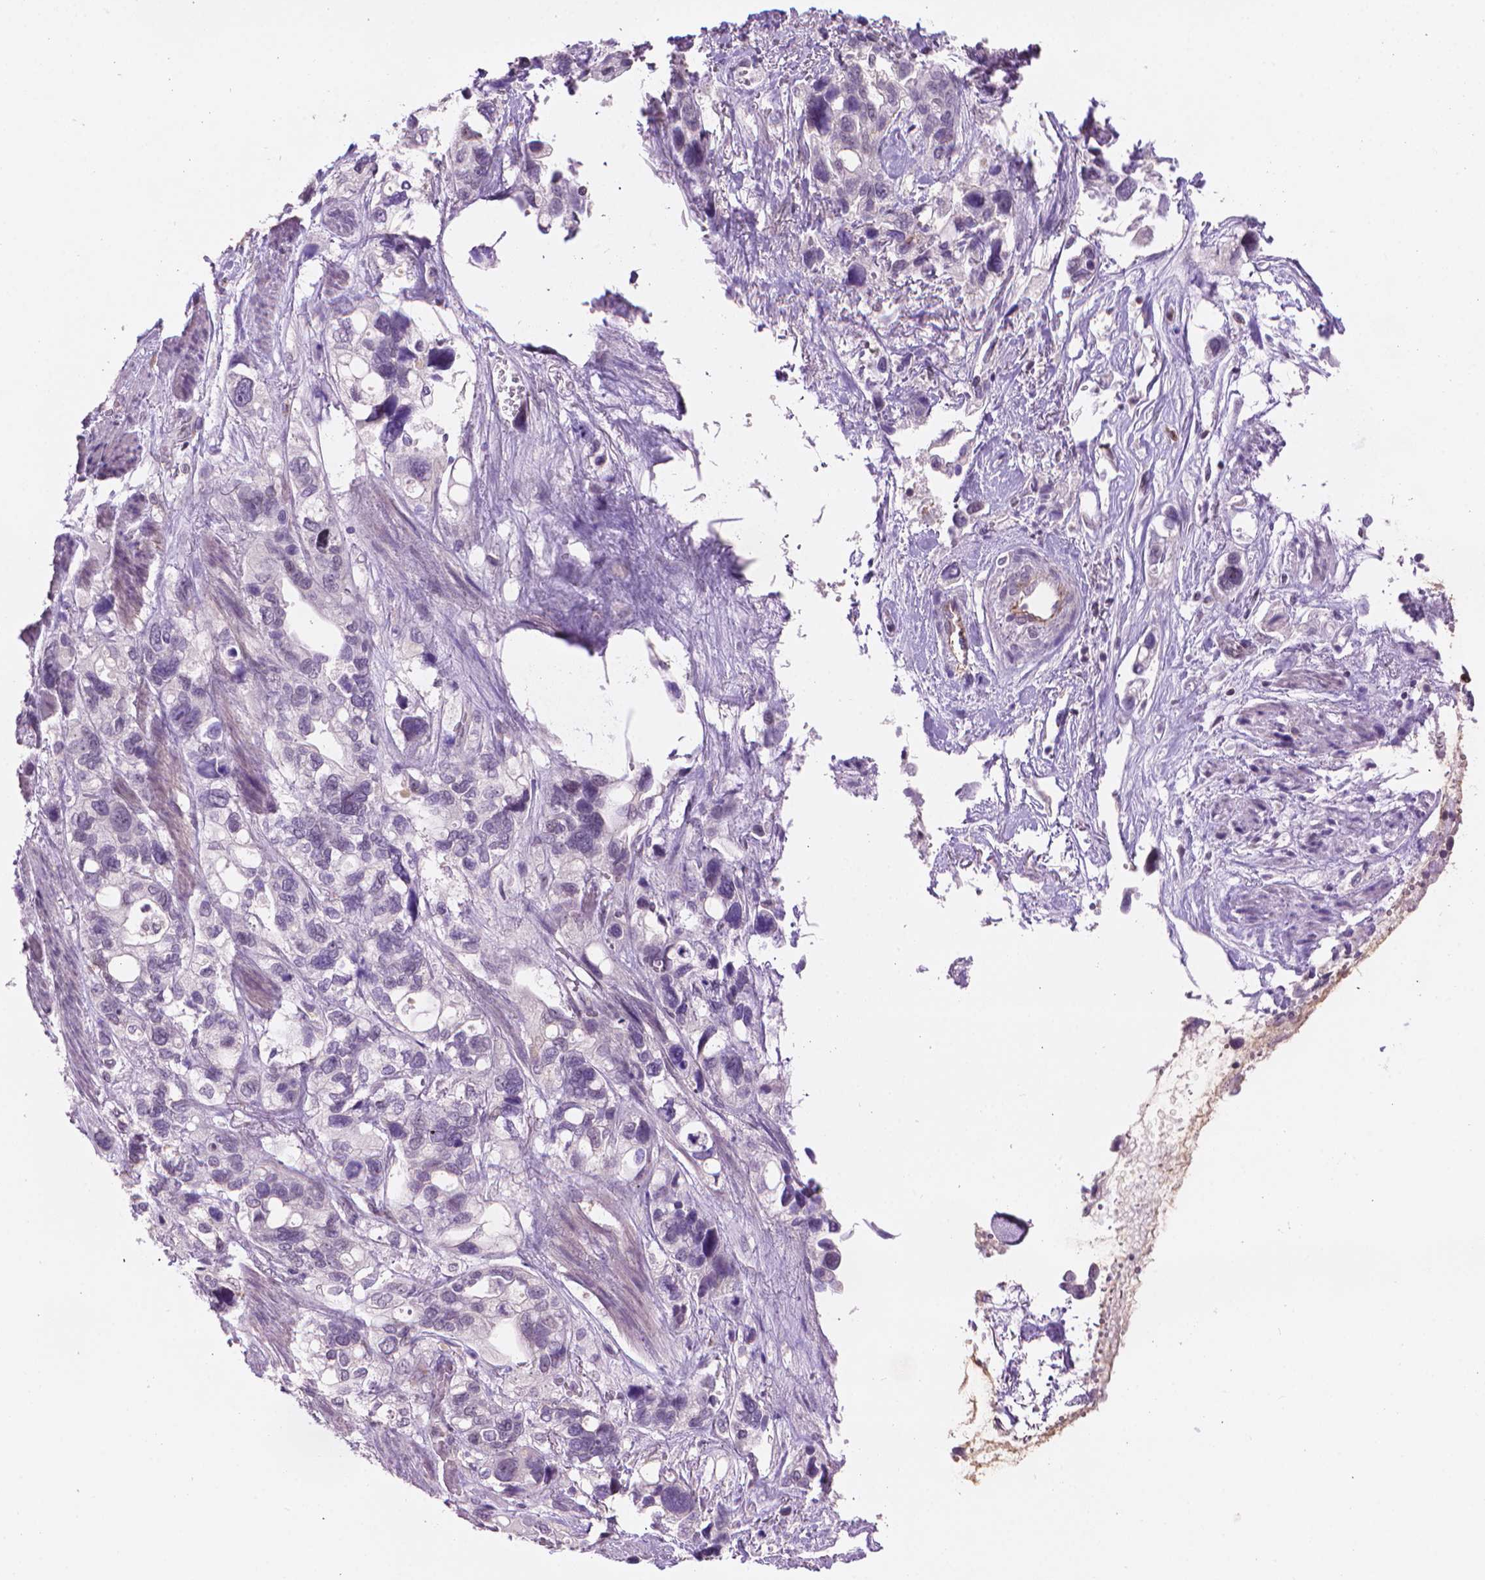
{"staining": {"intensity": "negative", "quantity": "none", "location": "none"}, "tissue": "stomach cancer", "cell_type": "Tumor cells", "image_type": "cancer", "snomed": [{"axis": "morphology", "description": "Adenocarcinoma, NOS"}, {"axis": "topography", "description": "Stomach, upper"}], "caption": "Immunohistochemistry (IHC) histopathology image of neoplastic tissue: adenocarcinoma (stomach) stained with DAB reveals no significant protein positivity in tumor cells.", "gene": "TMEM184A", "patient": {"sex": "female", "age": 81}}